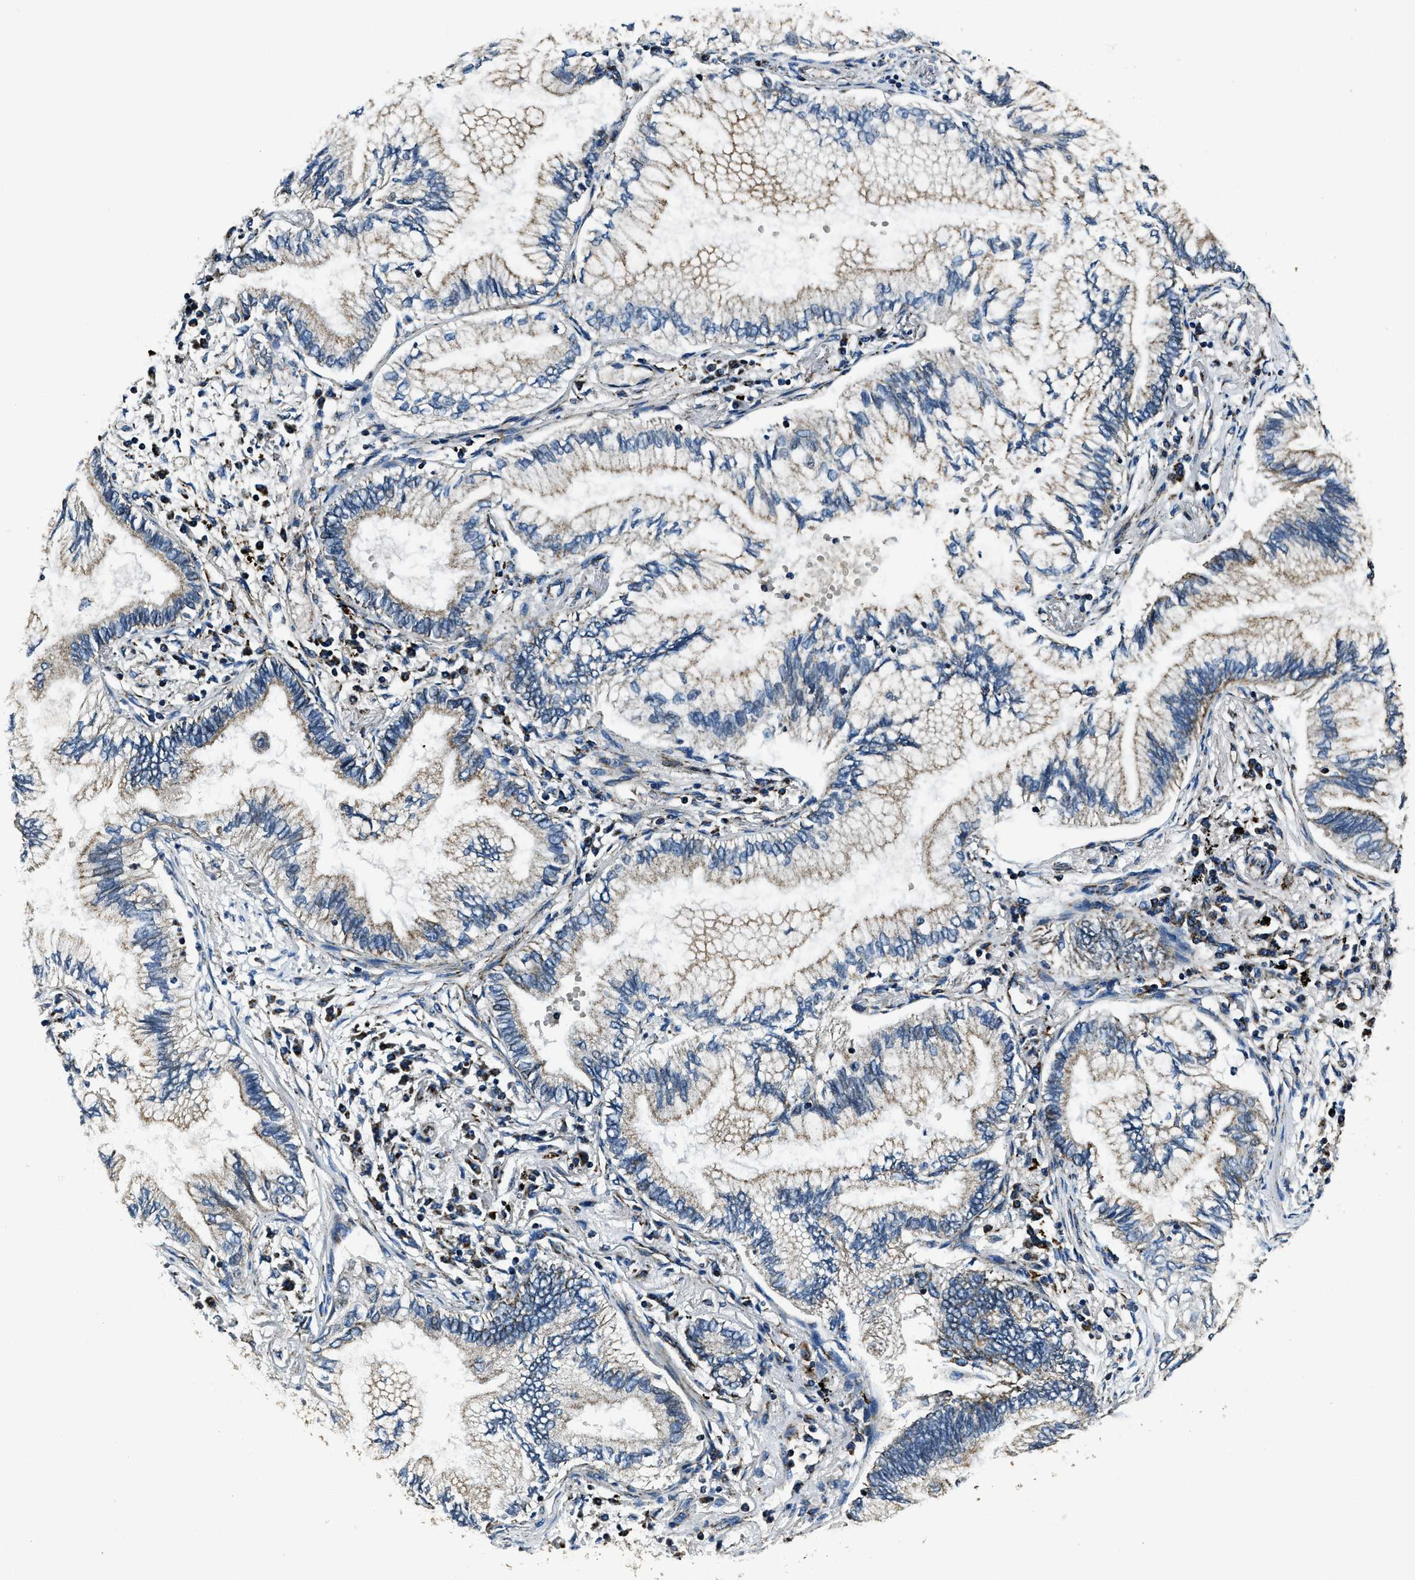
{"staining": {"intensity": "weak", "quantity": "<25%", "location": "cytoplasmic/membranous"}, "tissue": "lung cancer", "cell_type": "Tumor cells", "image_type": "cancer", "snomed": [{"axis": "morphology", "description": "Normal tissue, NOS"}, {"axis": "morphology", "description": "Adenocarcinoma, NOS"}, {"axis": "topography", "description": "Bronchus"}, {"axis": "topography", "description": "Lung"}], "caption": "Immunohistochemistry of human lung cancer exhibits no expression in tumor cells.", "gene": "OGDH", "patient": {"sex": "female", "age": 70}}